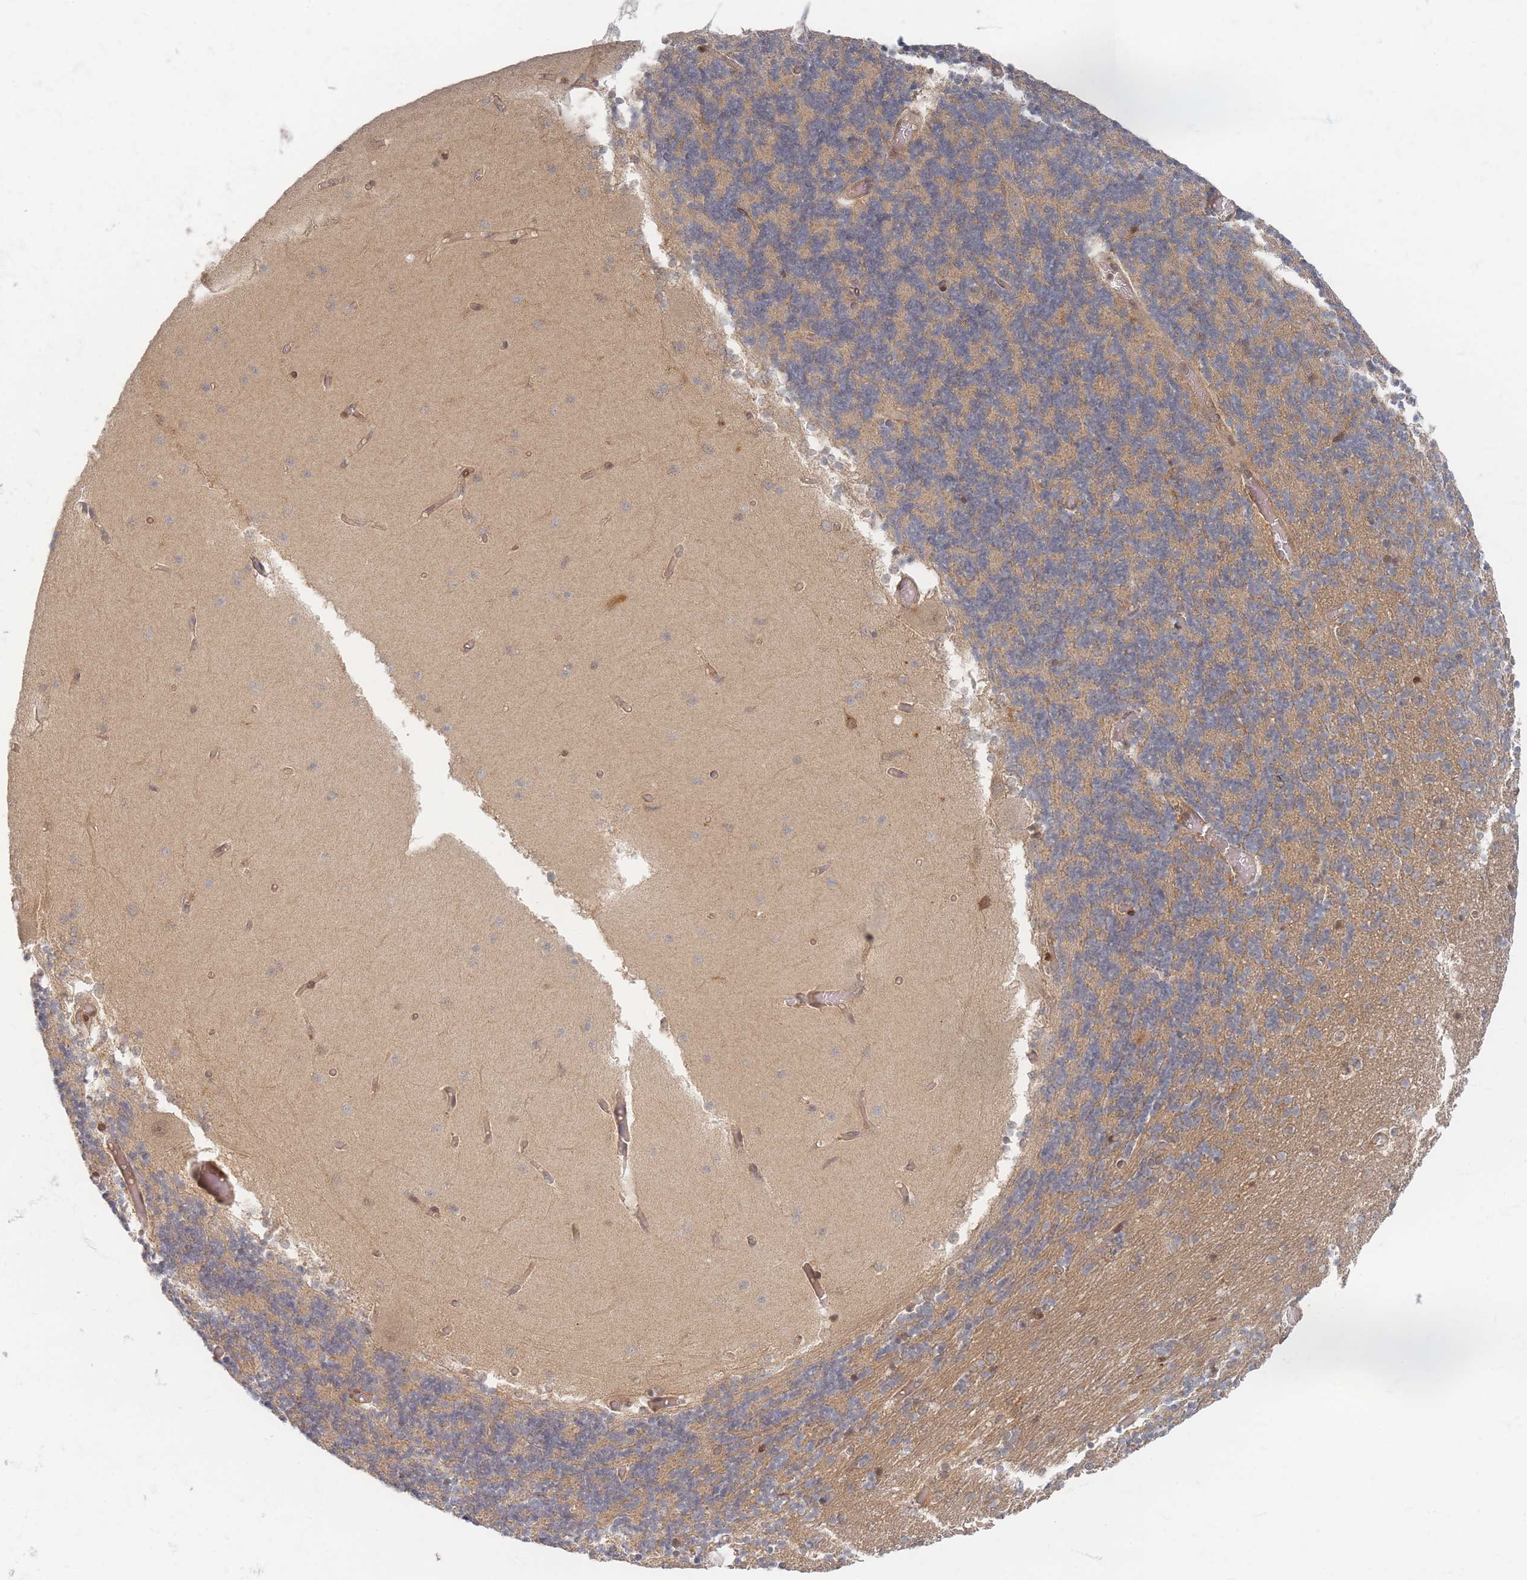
{"staining": {"intensity": "moderate", "quantity": "<25%", "location": "nuclear"}, "tissue": "cerebellum", "cell_type": "Cells in granular layer", "image_type": "normal", "snomed": [{"axis": "morphology", "description": "Normal tissue, NOS"}, {"axis": "topography", "description": "Cerebellum"}], "caption": "Immunohistochemistry (IHC) image of benign human cerebellum stained for a protein (brown), which exhibits low levels of moderate nuclear positivity in about <25% of cells in granular layer.", "gene": "PSMD9", "patient": {"sex": "female", "age": 28}}